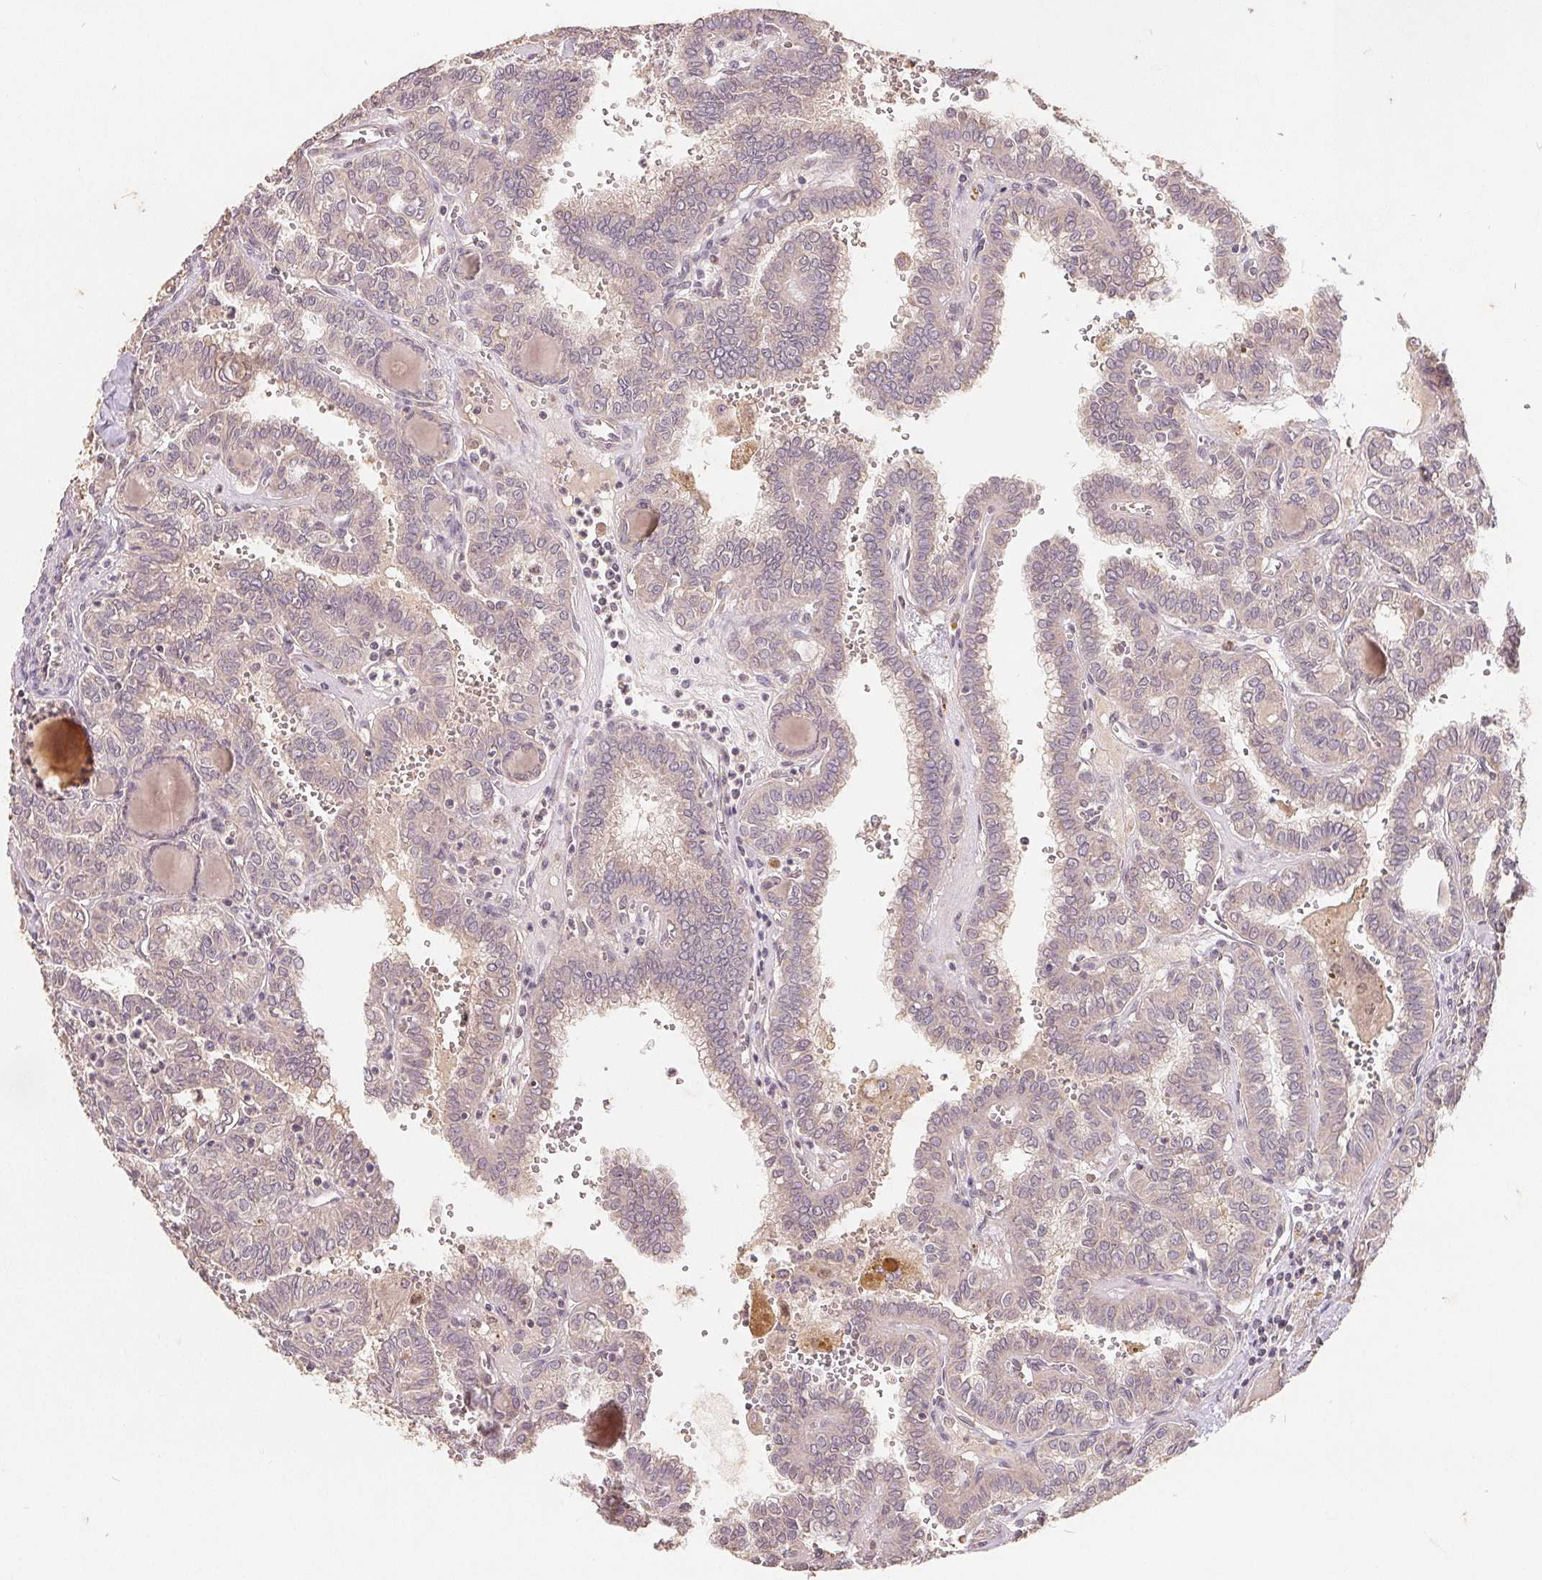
{"staining": {"intensity": "weak", "quantity": "<25%", "location": "cytoplasmic/membranous"}, "tissue": "thyroid cancer", "cell_type": "Tumor cells", "image_type": "cancer", "snomed": [{"axis": "morphology", "description": "Papillary adenocarcinoma, NOS"}, {"axis": "topography", "description": "Thyroid gland"}], "caption": "Tumor cells are negative for brown protein staining in thyroid cancer. (Brightfield microscopy of DAB (3,3'-diaminobenzidine) immunohistochemistry (IHC) at high magnification).", "gene": "CDIPT", "patient": {"sex": "female", "age": 41}}